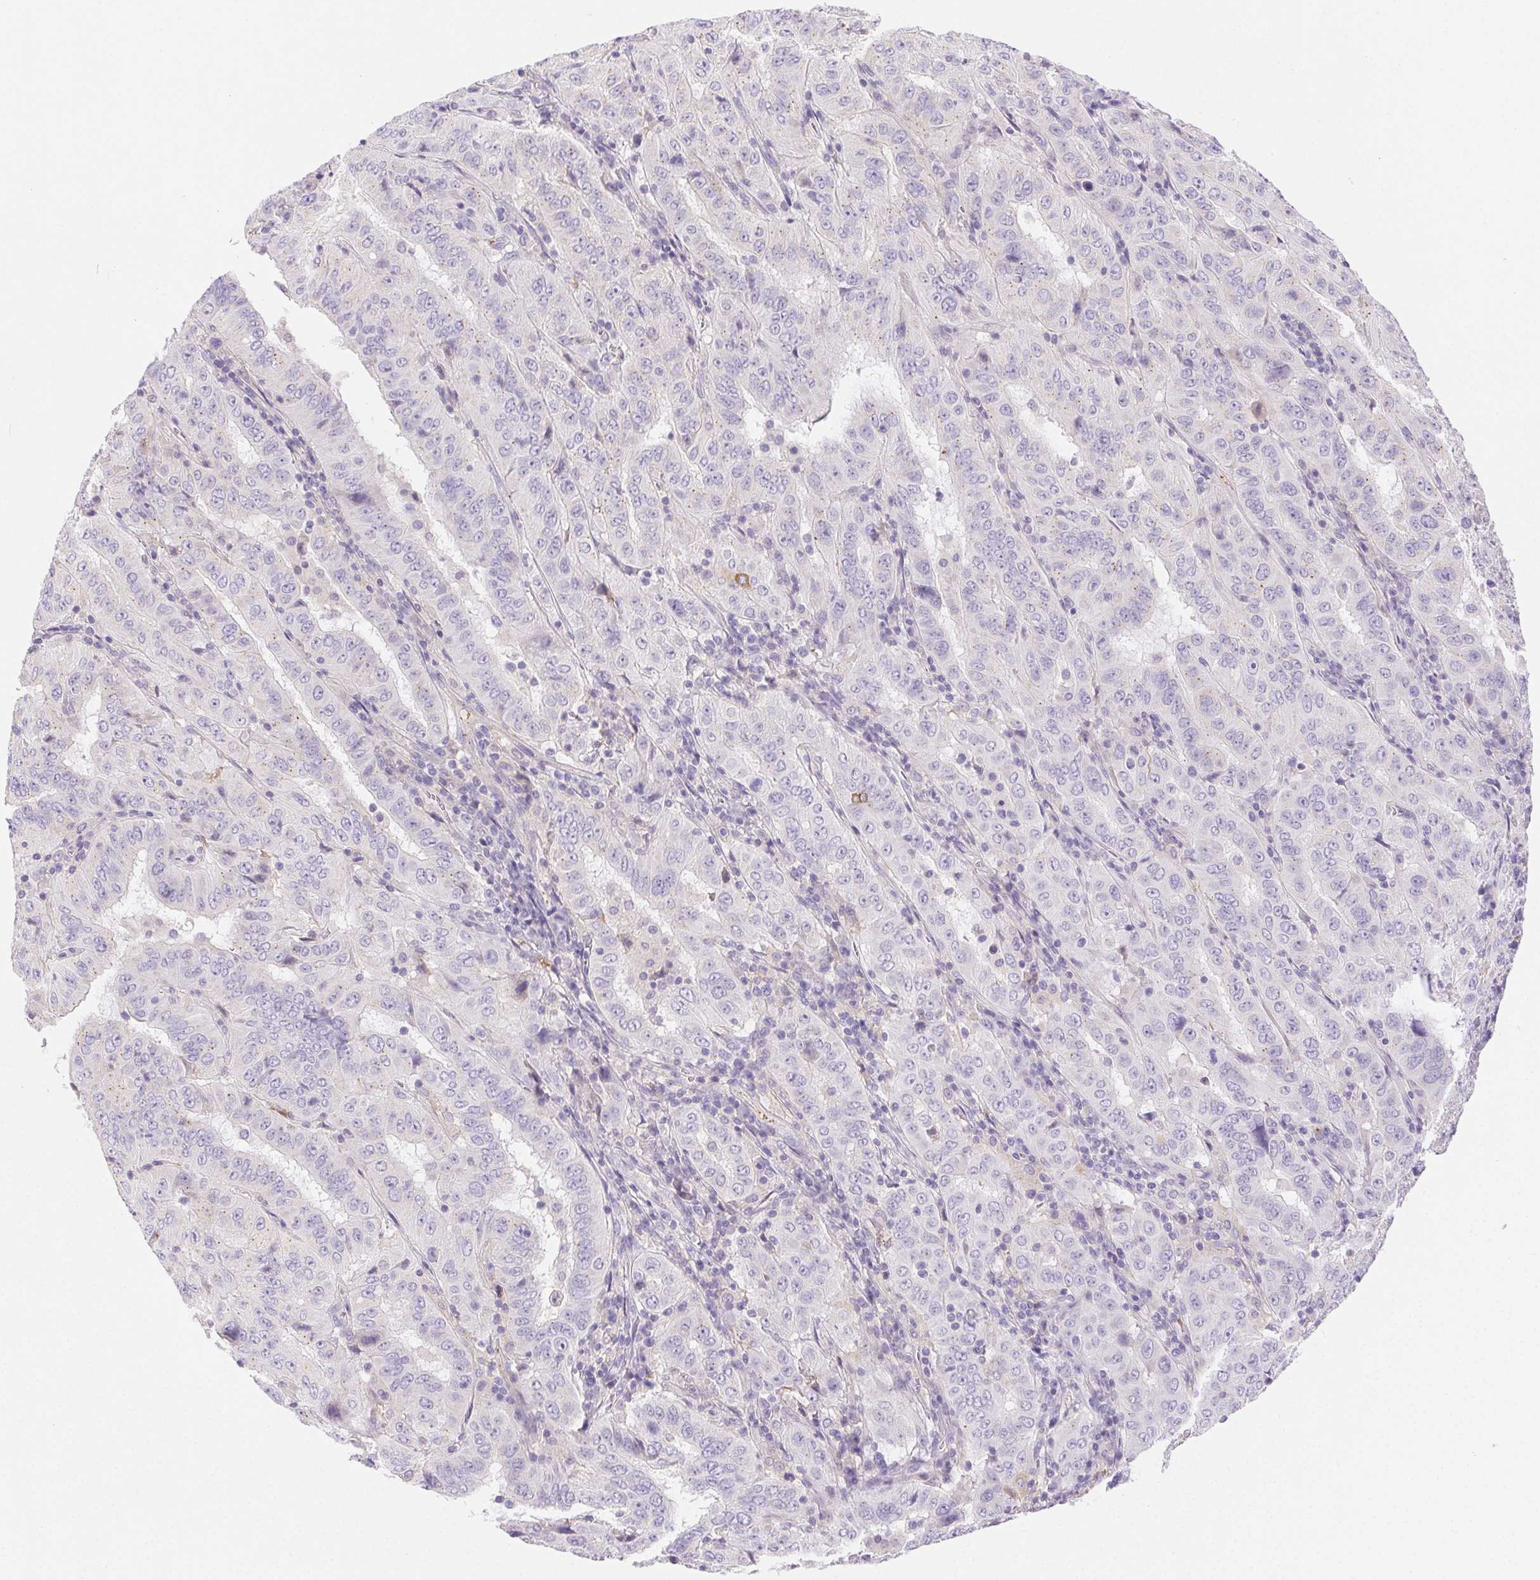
{"staining": {"intensity": "negative", "quantity": "none", "location": "none"}, "tissue": "pancreatic cancer", "cell_type": "Tumor cells", "image_type": "cancer", "snomed": [{"axis": "morphology", "description": "Adenocarcinoma, NOS"}, {"axis": "topography", "description": "Pancreas"}], "caption": "This histopathology image is of pancreatic adenocarcinoma stained with immunohistochemistry (IHC) to label a protein in brown with the nuclei are counter-stained blue. There is no positivity in tumor cells.", "gene": "FGA", "patient": {"sex": "male", "age": 63}}